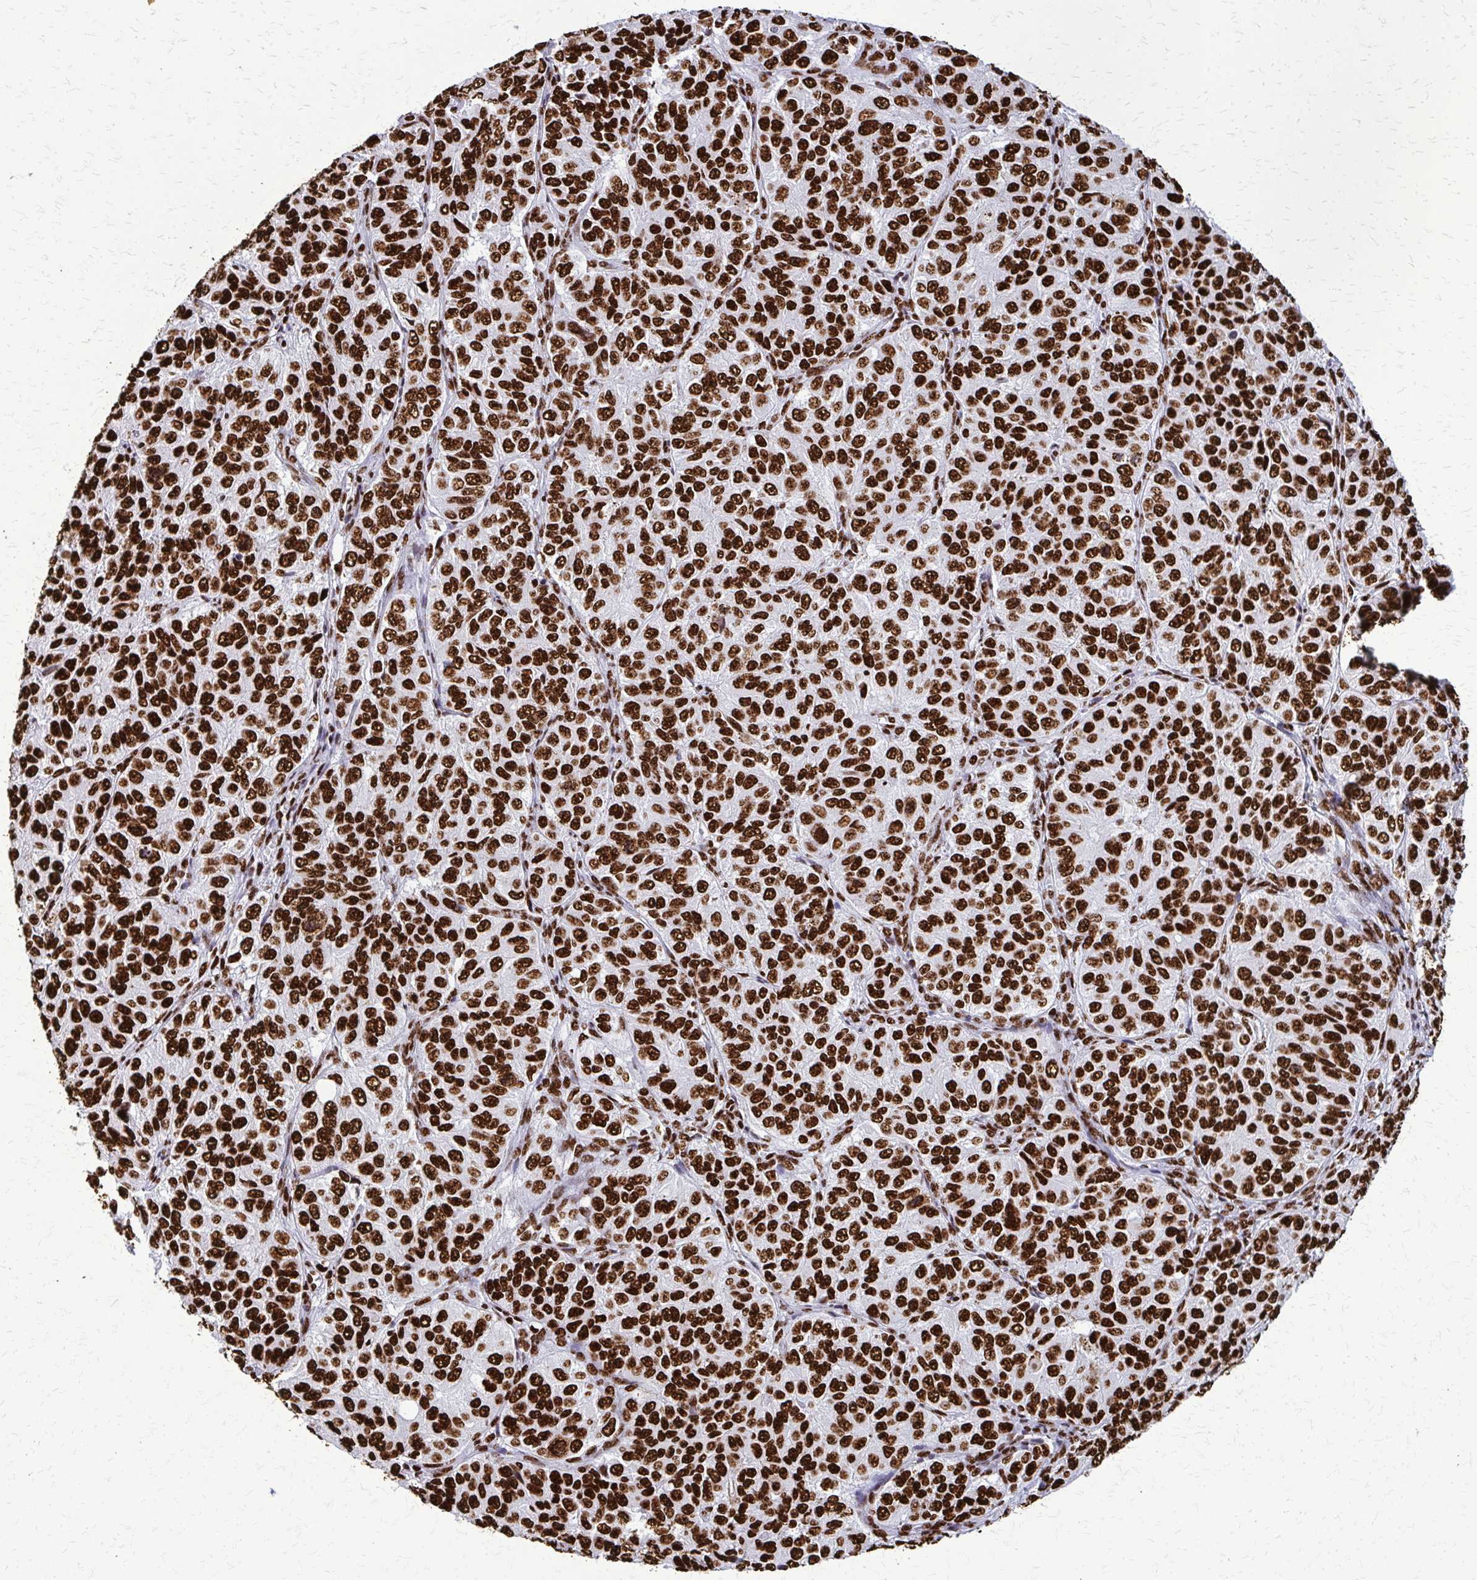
{"staining": {"intensity": "strong", "quantity": ">75%", "location": "nuclear"}, "tissue": "ovarian cancer", "cell_type": "Tumor cells", "image_type": "cancer", "snomed": [{"axis": "morphology", "description": "Carcinoma, endometroid"}, {"axis": "topography", "description": "Ovary"}], "caption": "Immunohistochemistry (IHC) histopathology image of human ovarian endometroid carcinoma stained for a protein (brown), which demonstrates high levels of strong nuclear positivity in approximately >75% of tumor cells.", "gene": "SFPQ", "patient": {"sex": "female", "age": 51}}